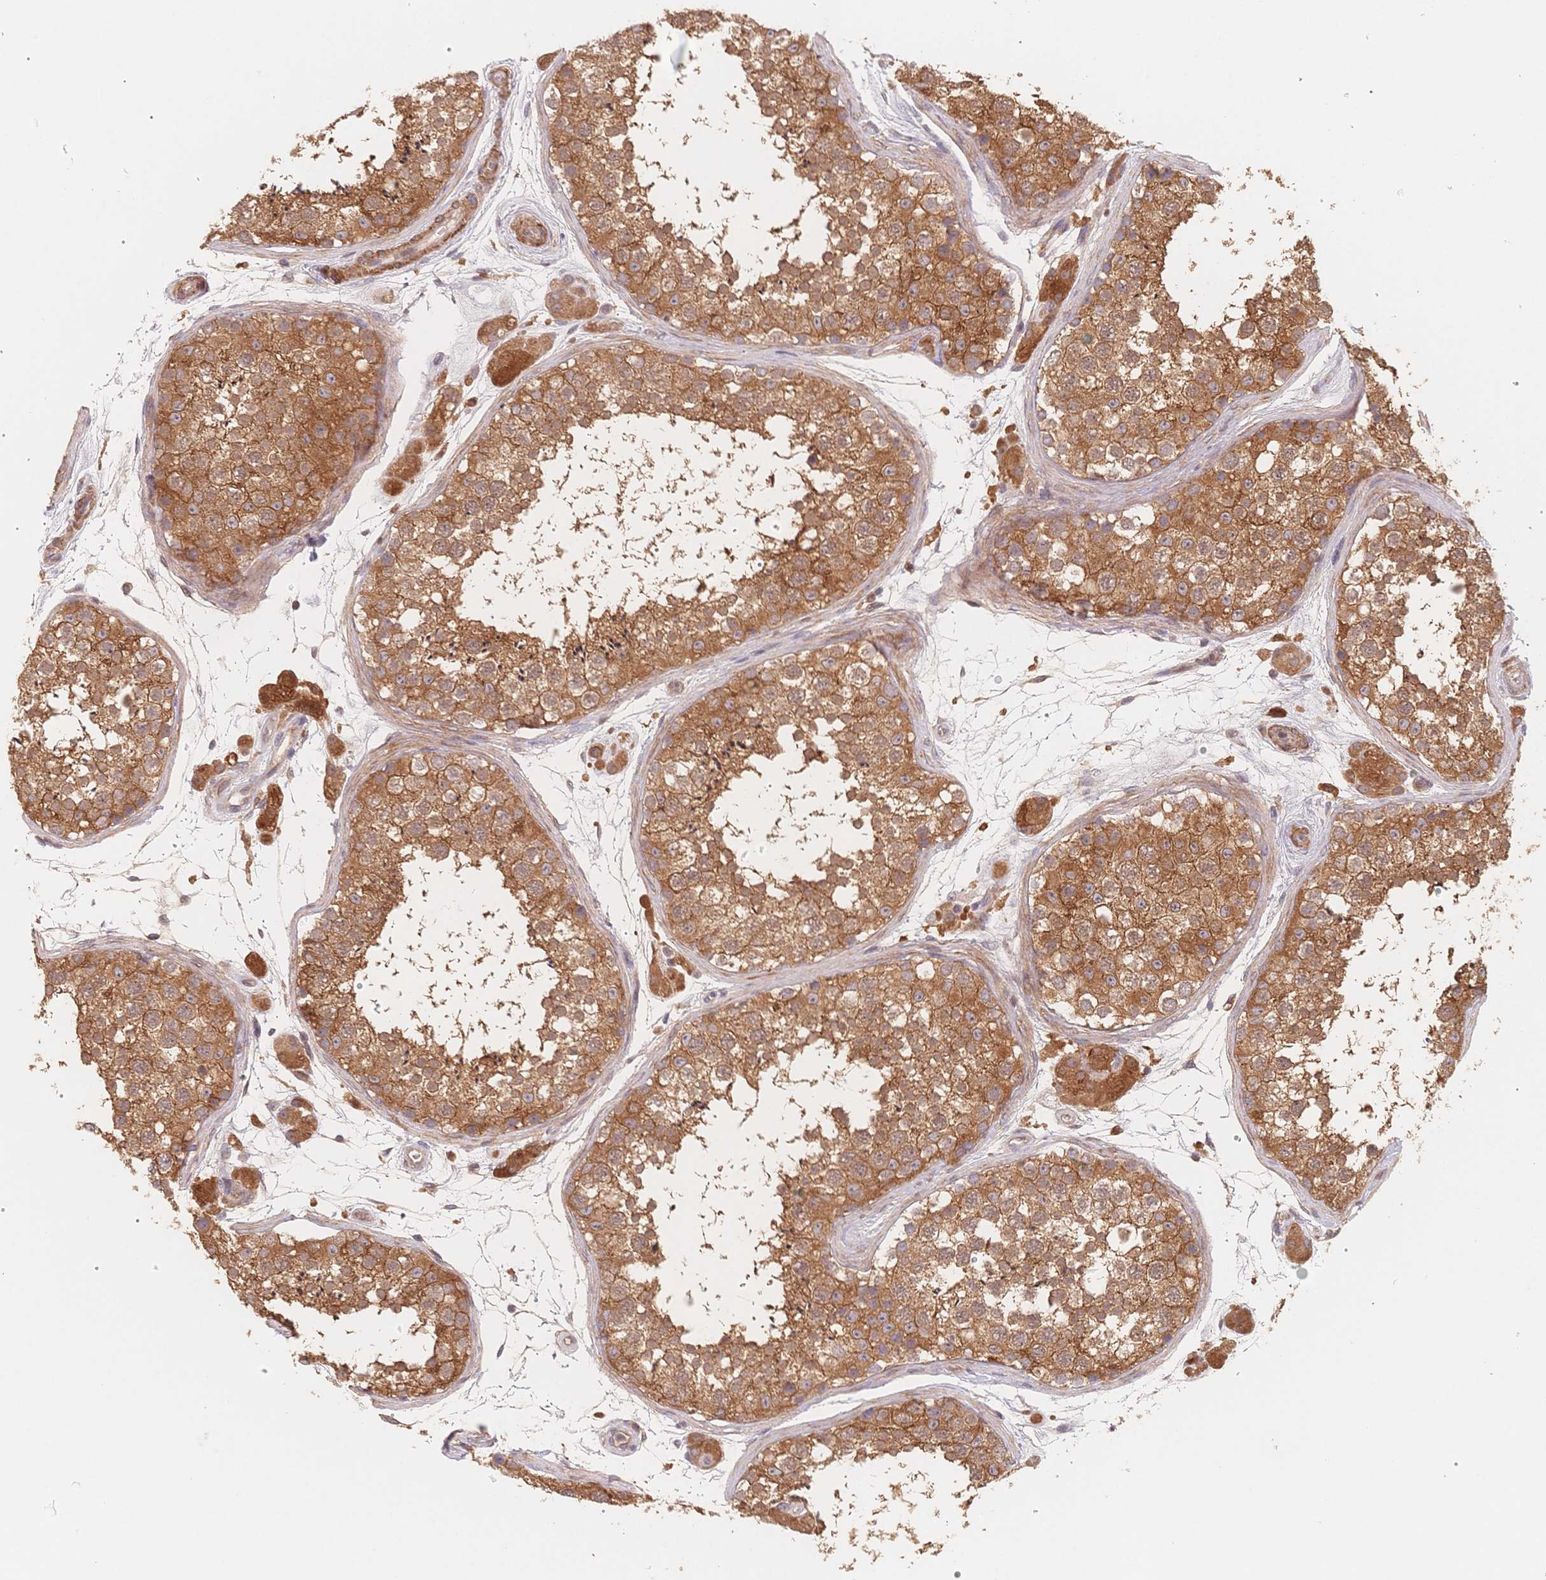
{"staining": {"intensity": "moderate", "quantity": ">75%", "location": "cytoplasmic/membranous"}, "tissue": "testis", "cell_type": "Cells in seminiferous ducts", "image_type": "normal", "snomed": [{"axis": "morphology", "description": "Normal tissue, NOS"}, {"axis": "topography", "description": "Testis"}], "caption": "Protein analysis of unremarkable testis demonstrates moderate cytoplasmic/membranous staining in about >75% of cells in seminiferous ducts.", "gene": "C12orf75", "patient": {"sex": "male", "age": 41}}